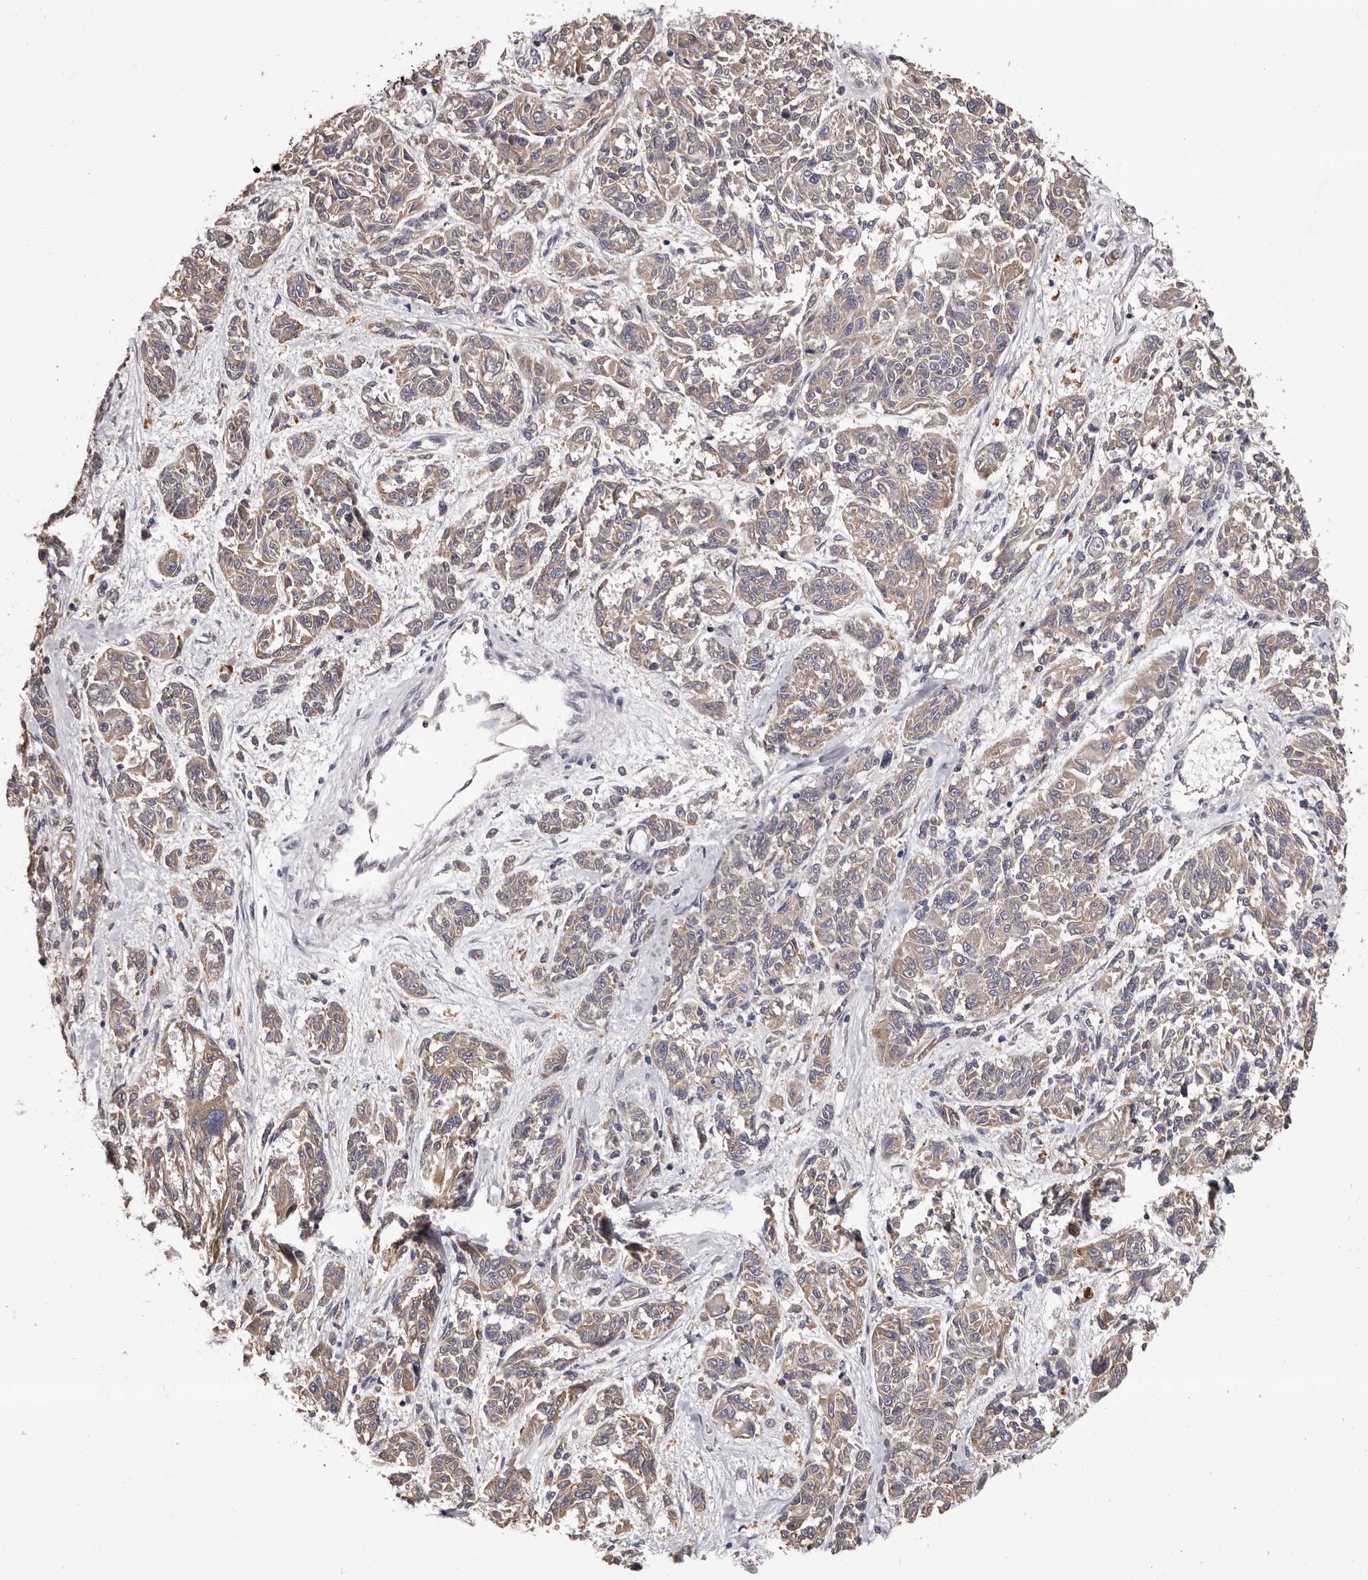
{"staining": {"intensity": "weak", "quantity": "<25%", "location": "cytoplasmic/membranous"}, "tissue": "melanoma", "cell_type": "Tumor cells", "image_type": "cancer", "snomed": [{"axis": "morphology", "description": "Malignant melanoma, NOS"}, {"axis": "topography", "description": "Skin"}], "caption": "This is an immunohistochemistry (IHC) image of human melanoma. There is no expression in tumor cells.", "gene": "ETNK1", "patient": {"sex": "male", "age": 53}}